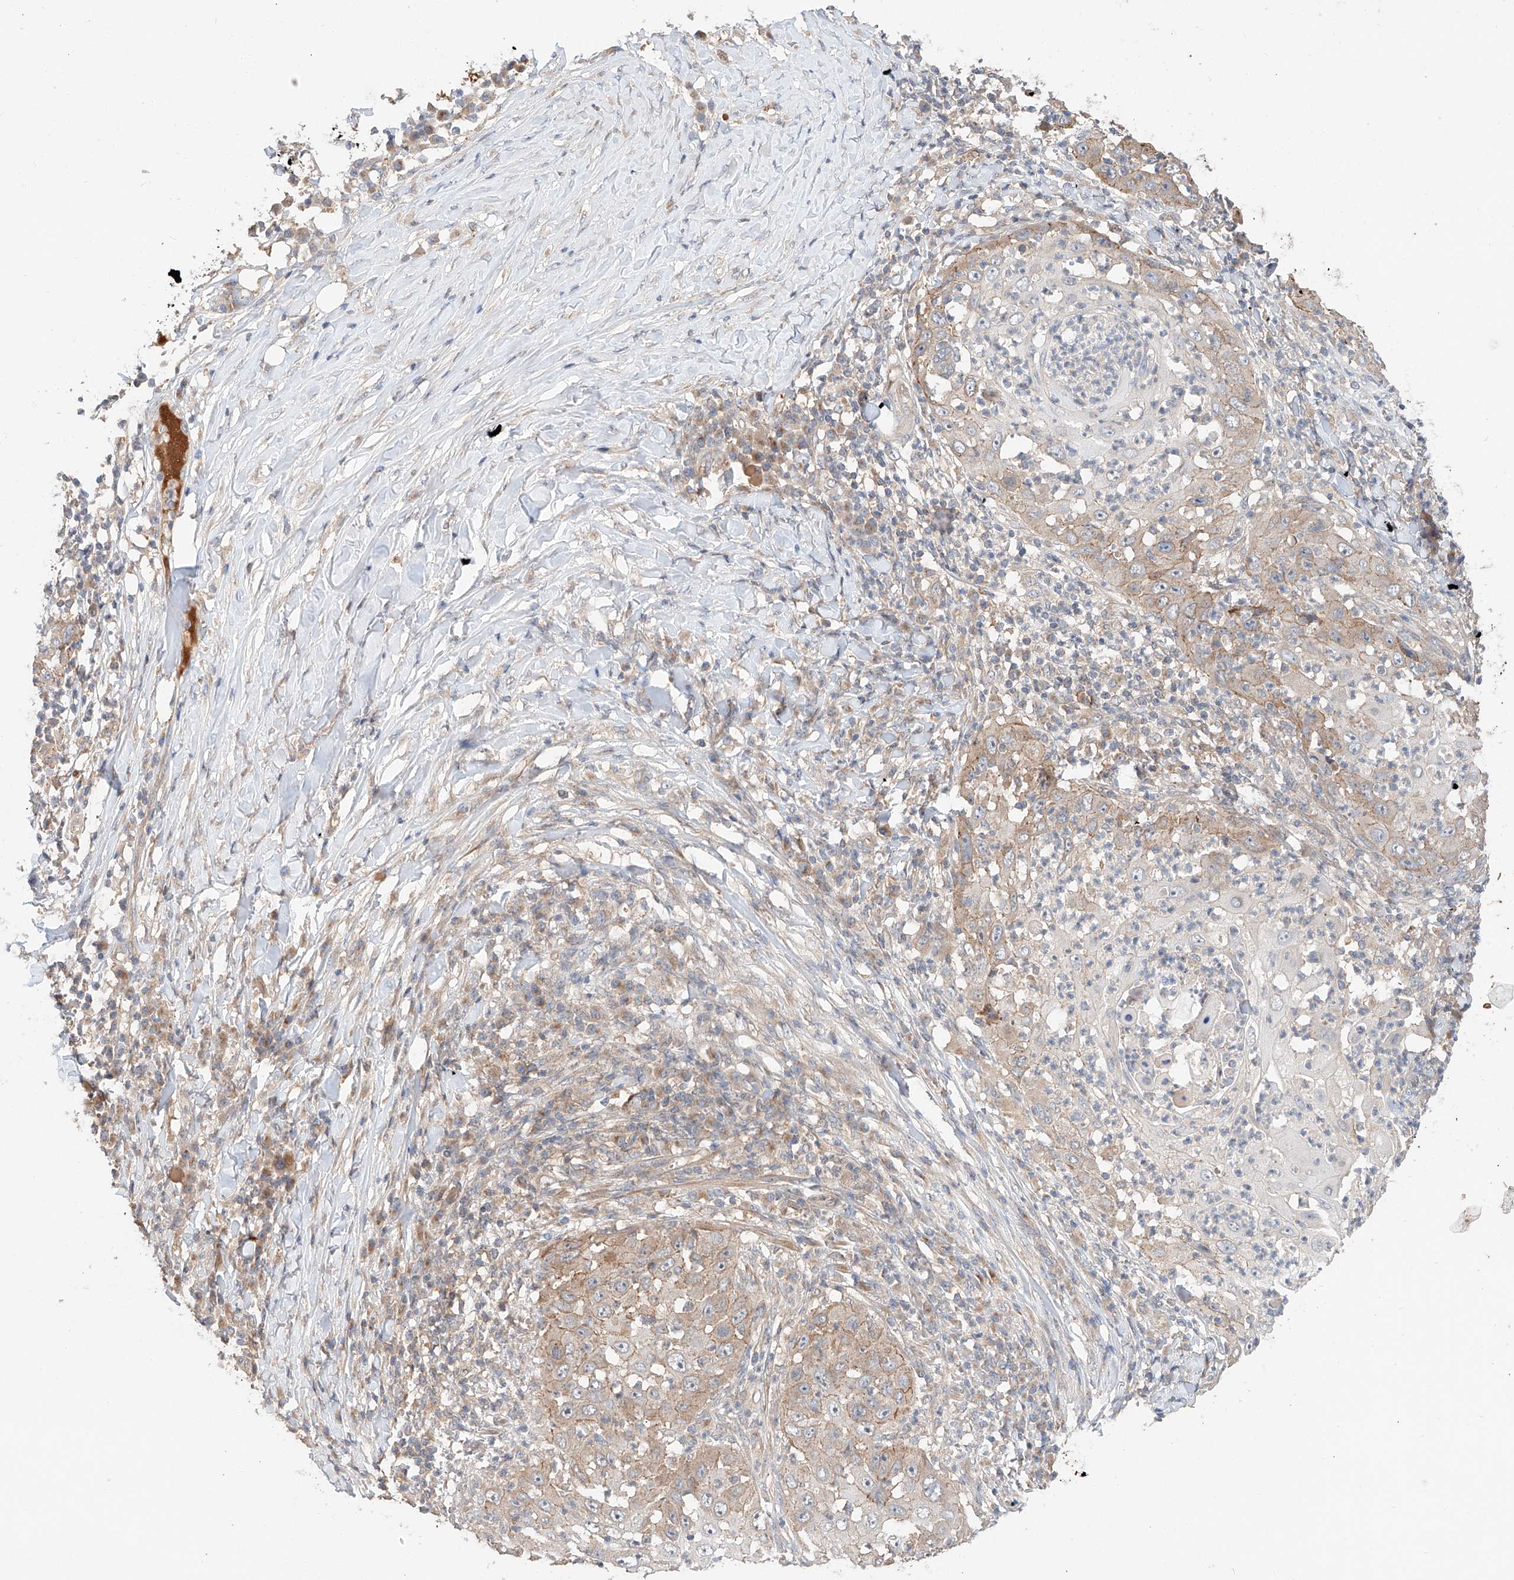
{"staining": {"intensity": "moderate", "quantity": "25%-75%", "location": "cytoplasmic/membranous"}, "tissue": "skin cancer", "cell_type": "Tumor cells", "image_type": "cancer", "snomed": [{"axis": "morphology", "description": "Squamous cell carcinoma, NOS"}, {"axis": "topography", "description": "Skin"}], "caption": "Skin cancer stained with a protein marker reveals moderate staining in tumor cells.", "gene": "XPNPEP1", "patient": {"sex": "female", "age": 44}}